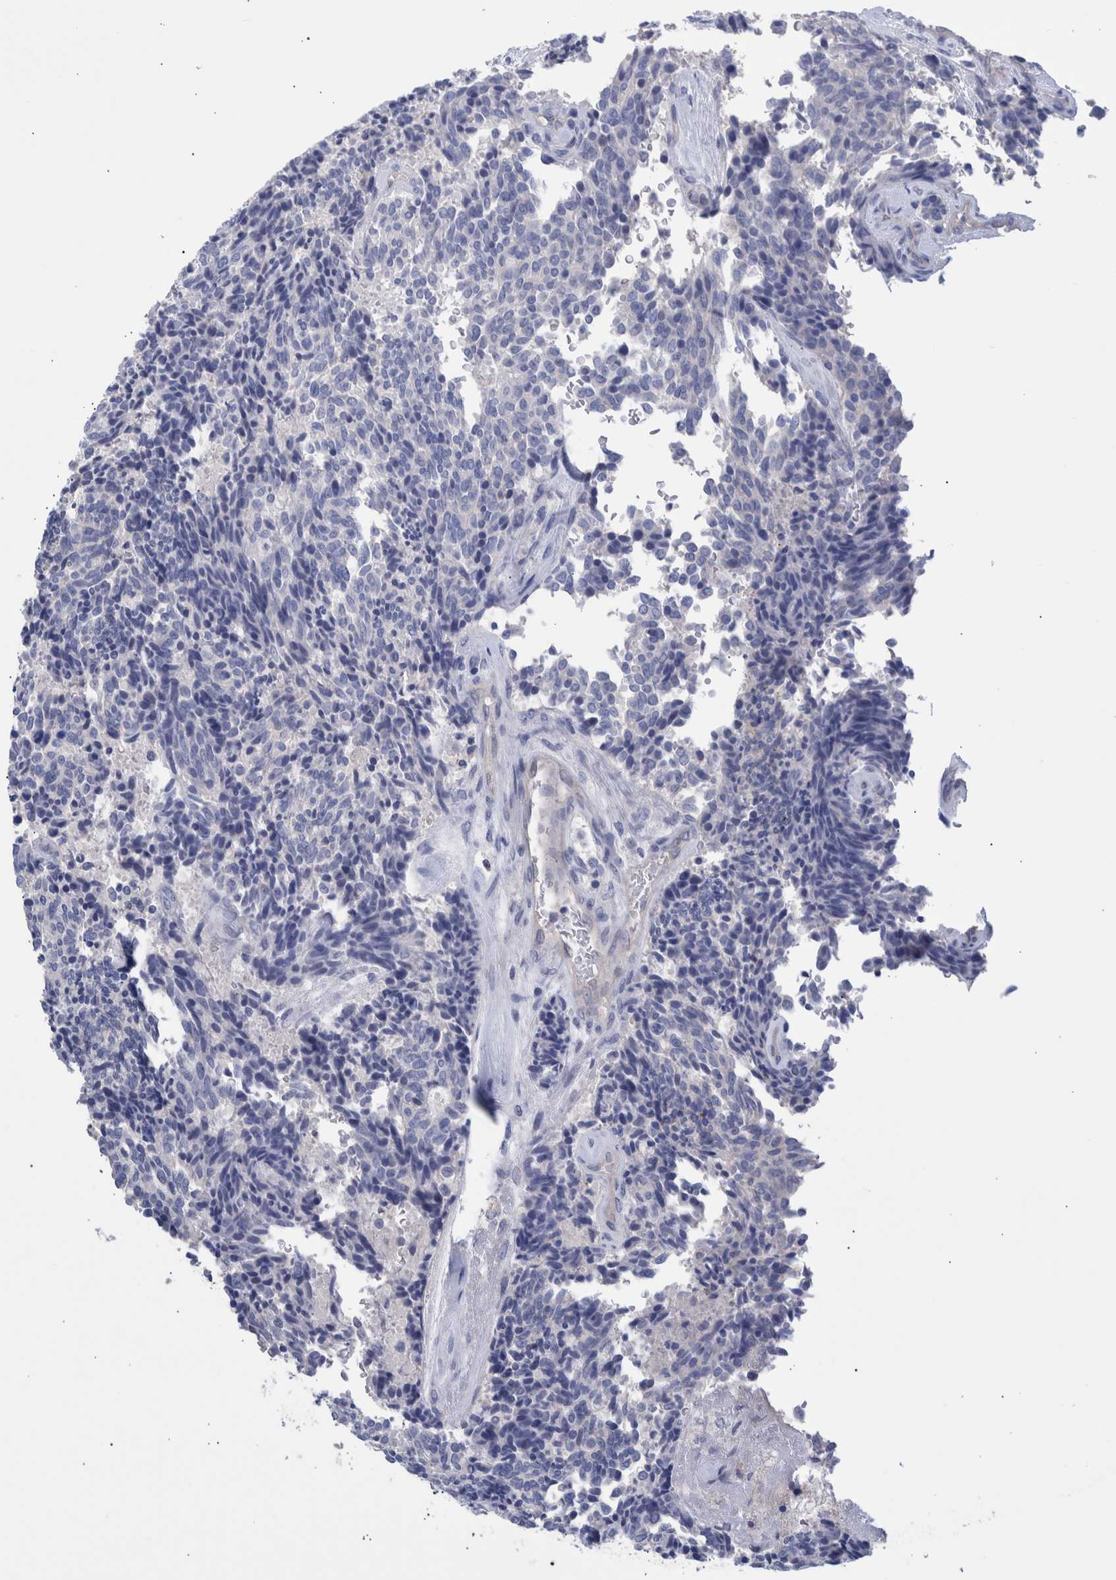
{"staining": {"intensity": "negative", "quantity": "none", "location": "none"}, "tissue": "carcinoid", "cell_type": "Tumor cells", "image_type": "cancer", "snomed": [{"axis": "morphology", "description": "Carcinoid, malignant, NOS"}, {"axis": "topography", "description": "Pancreas"}], "caption": "Human malignant carcinoid stained for a protein using IHC exhibits no staining in tumor cells.", "gene": "PPP3CC", "patient": {"sex": "female", "age": 54}}